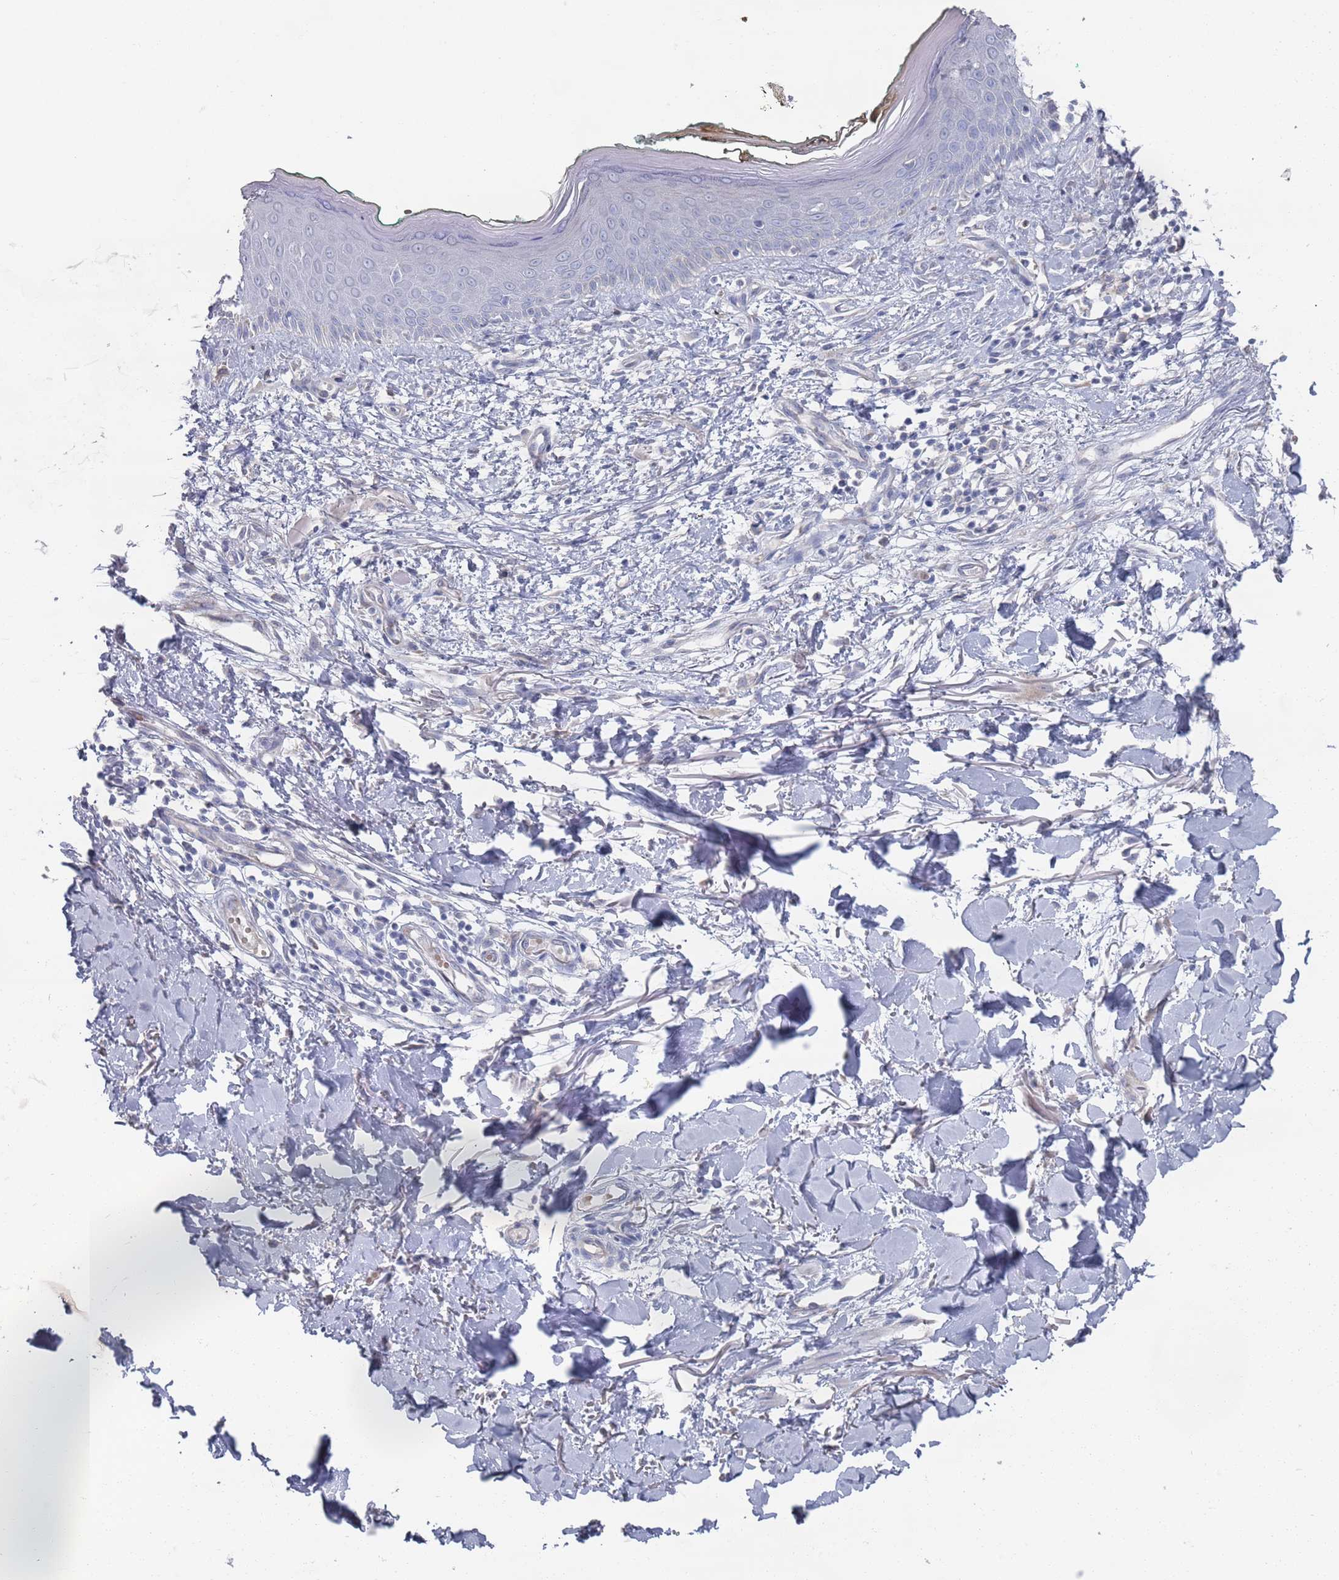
{"staining": {"intensity": "negative", "quantity": "none", "location": "none"}, "tissue": "skin", "cell_type": "Fibroblasts", "image_type": "normal", "snomed": [{"axis": "morphology", "description": "Normal tissue, NOS"}, {"axis": "morphology", "description": "Malignant melanoma, NOS"}, {"axis": "topography", "description": "Skin"}], "caption": "IHC micrograph of unremarkable human skin stained for a protein (brown), which demonstrates no positivity in fibroblasts. (DAB (3,3'-diaminobenzidine) immunohistochemistry (IHC), high magnification).", "gene": "TMCO3", "patient": {"sex": "male", "age": 62}}